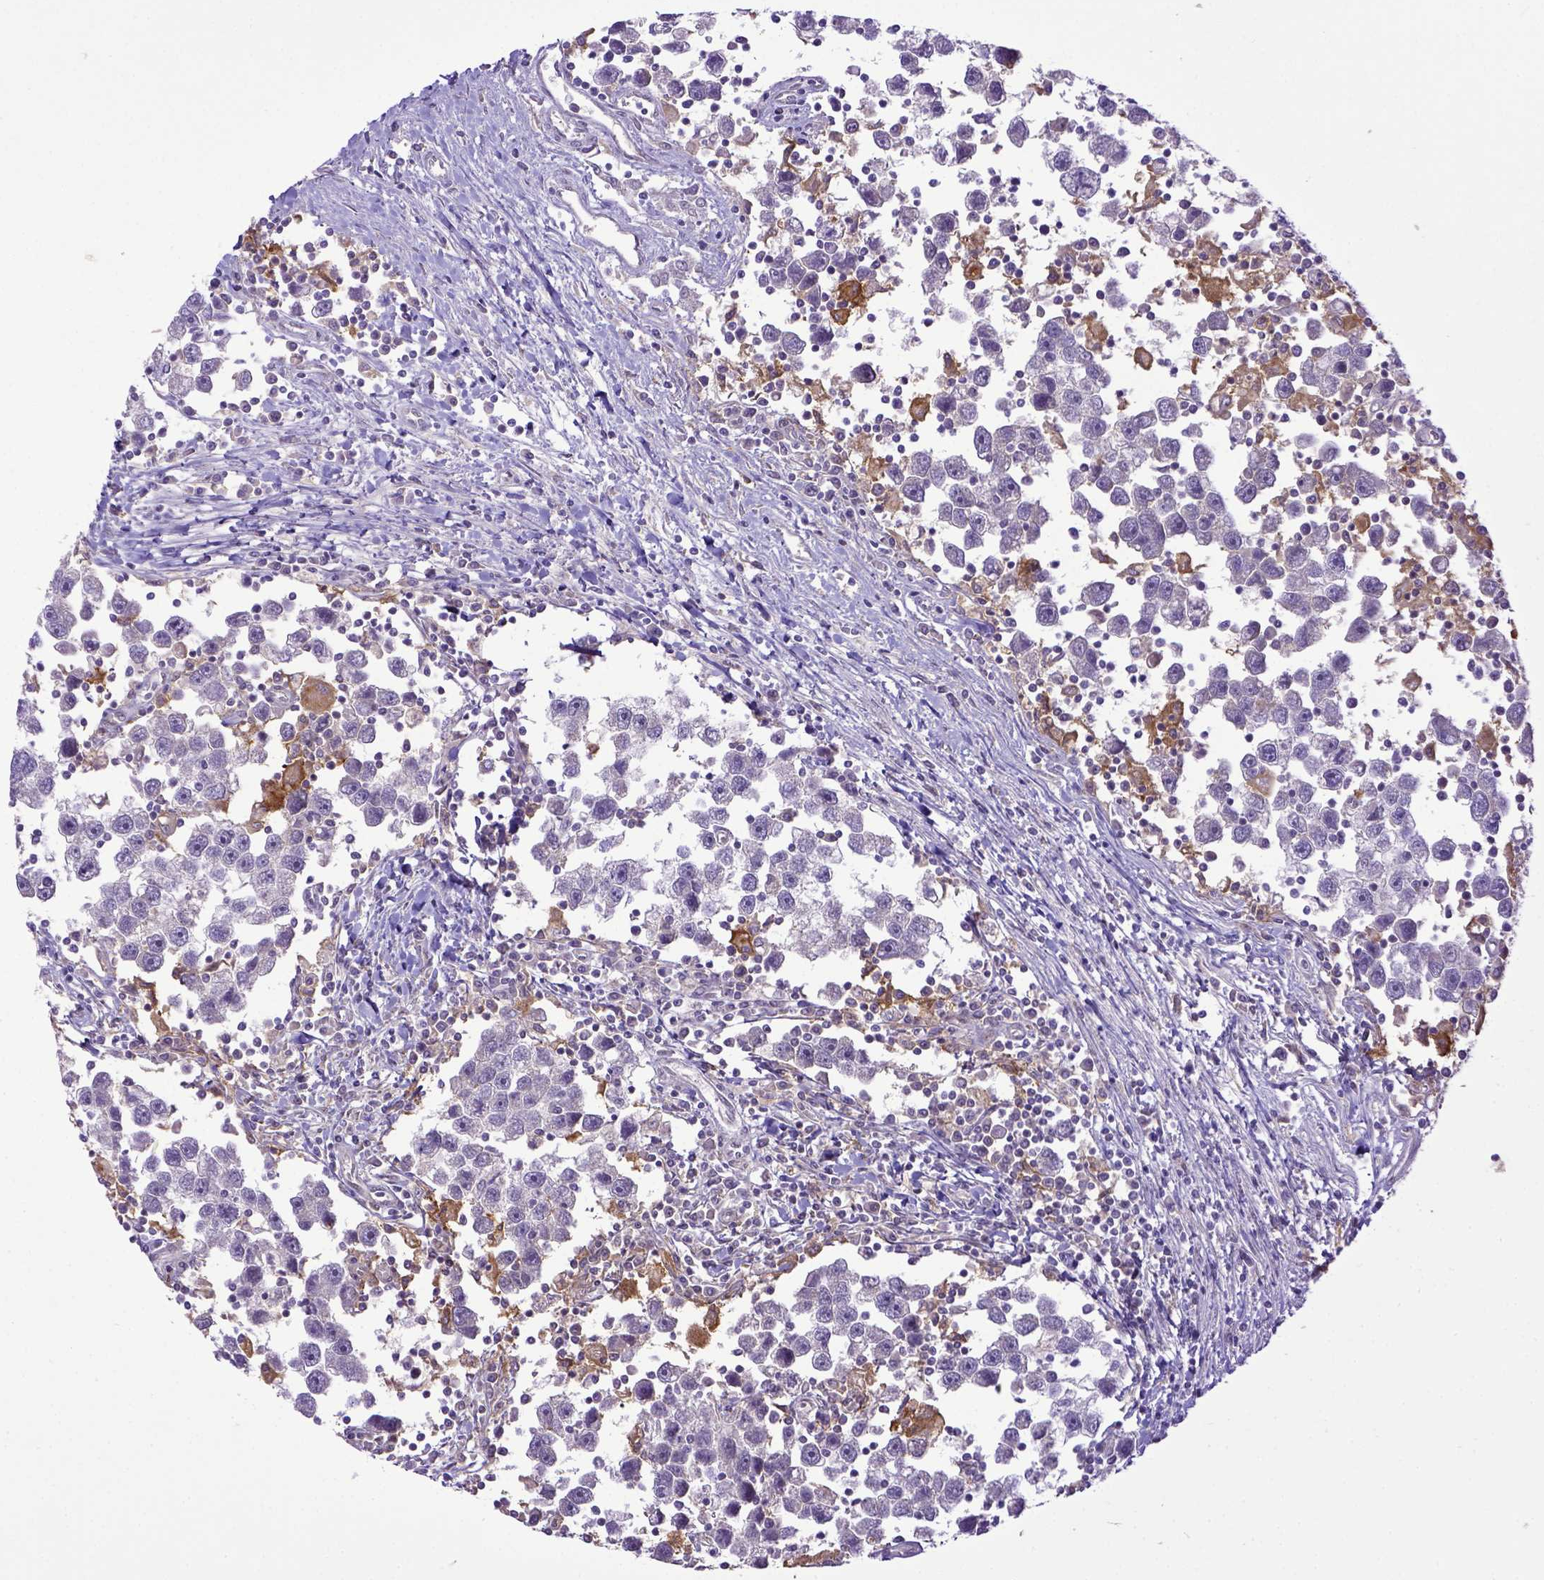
{"staining": {"intensity": "negative", "quantity": "none", "location": "none"}, "tissue": "testis cancer", "cell_type": "Tumor cells", "image_type": "cancer", "snomed": [{"axis": "morphology", "description": "Seminoma, NOS"}, {"axis": "topography", "description": "Testis"}], "caption": "This is an immunohistochemistry (IHC) photomicrograph of testis cancer. There is no staining in tumor cells.", "gene": "CD40", "patient": {"sex": "male", "age": 30}}